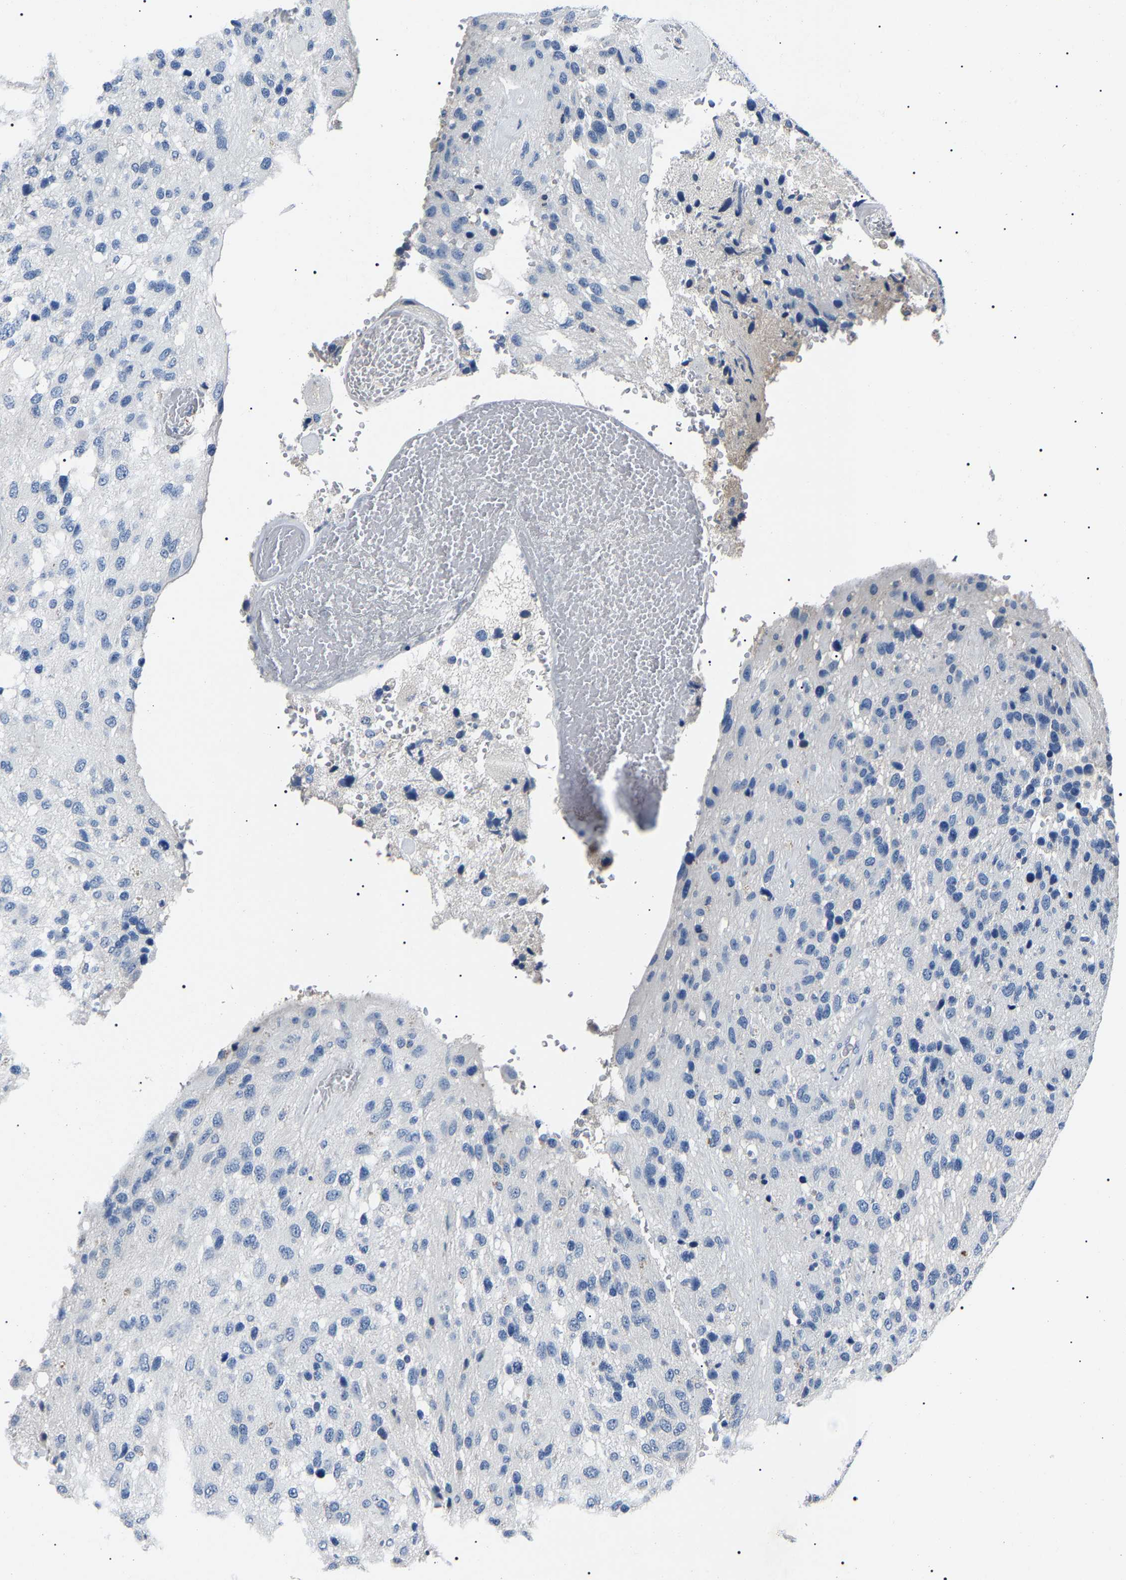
{"staining": {"intensity": "negative", "quantity": "none", "location": "none"}, "tissue": "glioma", "cell_type": "Tumor cells", "image_type": "cancer", "snomed": [{"axis": "morphology", "description": "Glioma, malignant, High grade"}, {"axis": "topography", "description": "Brain"}], "caption": "High-grade glioma (malignant) was stained to show a protein in brown. There is no significant positivity in tumor cells. The staining was performed using DAB to visualize the protein expression in brown, while the nuclei were stained in blue with hematoxylin (Magnification: 20x).", "gene": "KLK15", "patient": {"sex": "female", "age": 58}}